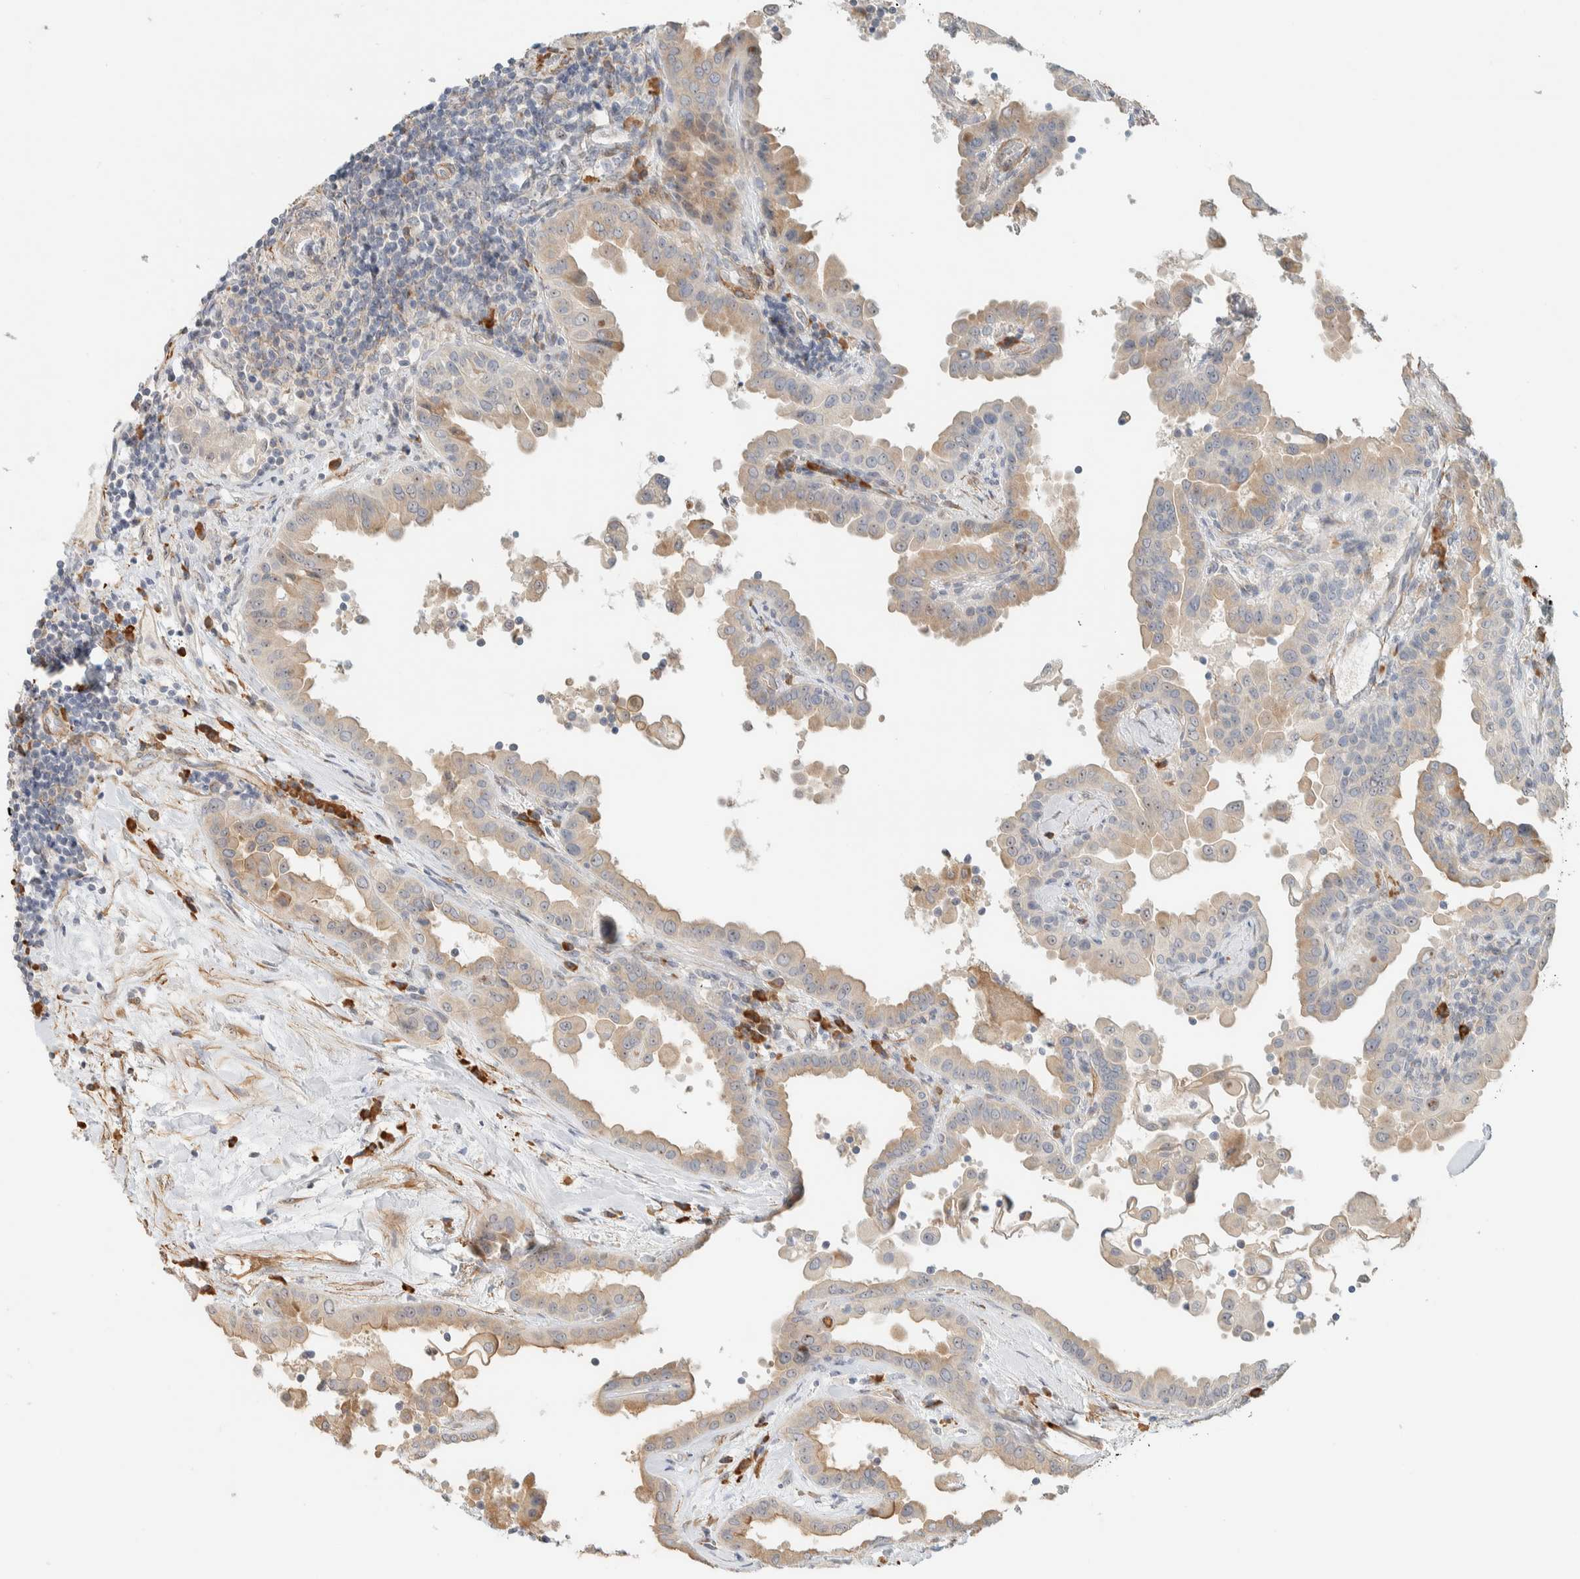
{"staining": {"intensity": "weak", "quantity": ">75%", "location": "cytoplasmic/membranous"}, "tissue": "thyroid cancer", "cell_type": "Tumor cells", "image_type": "cancer", "snomed": [{"axis": "morphology", "description": "Papillary adenocarcinoma, NOS"}, {"axis": "topography", "description": "Thyroid gland"}], "caption": "A high-resolution micrograph shows immunohistochemistry (IHC) staining of thyroid cancer, which shows weak cytoplasmic/membranous positivity in approximately >75% of tumor cells.", "gene": "KLHL40", "patient": {"sex": "male", "age": 33}}